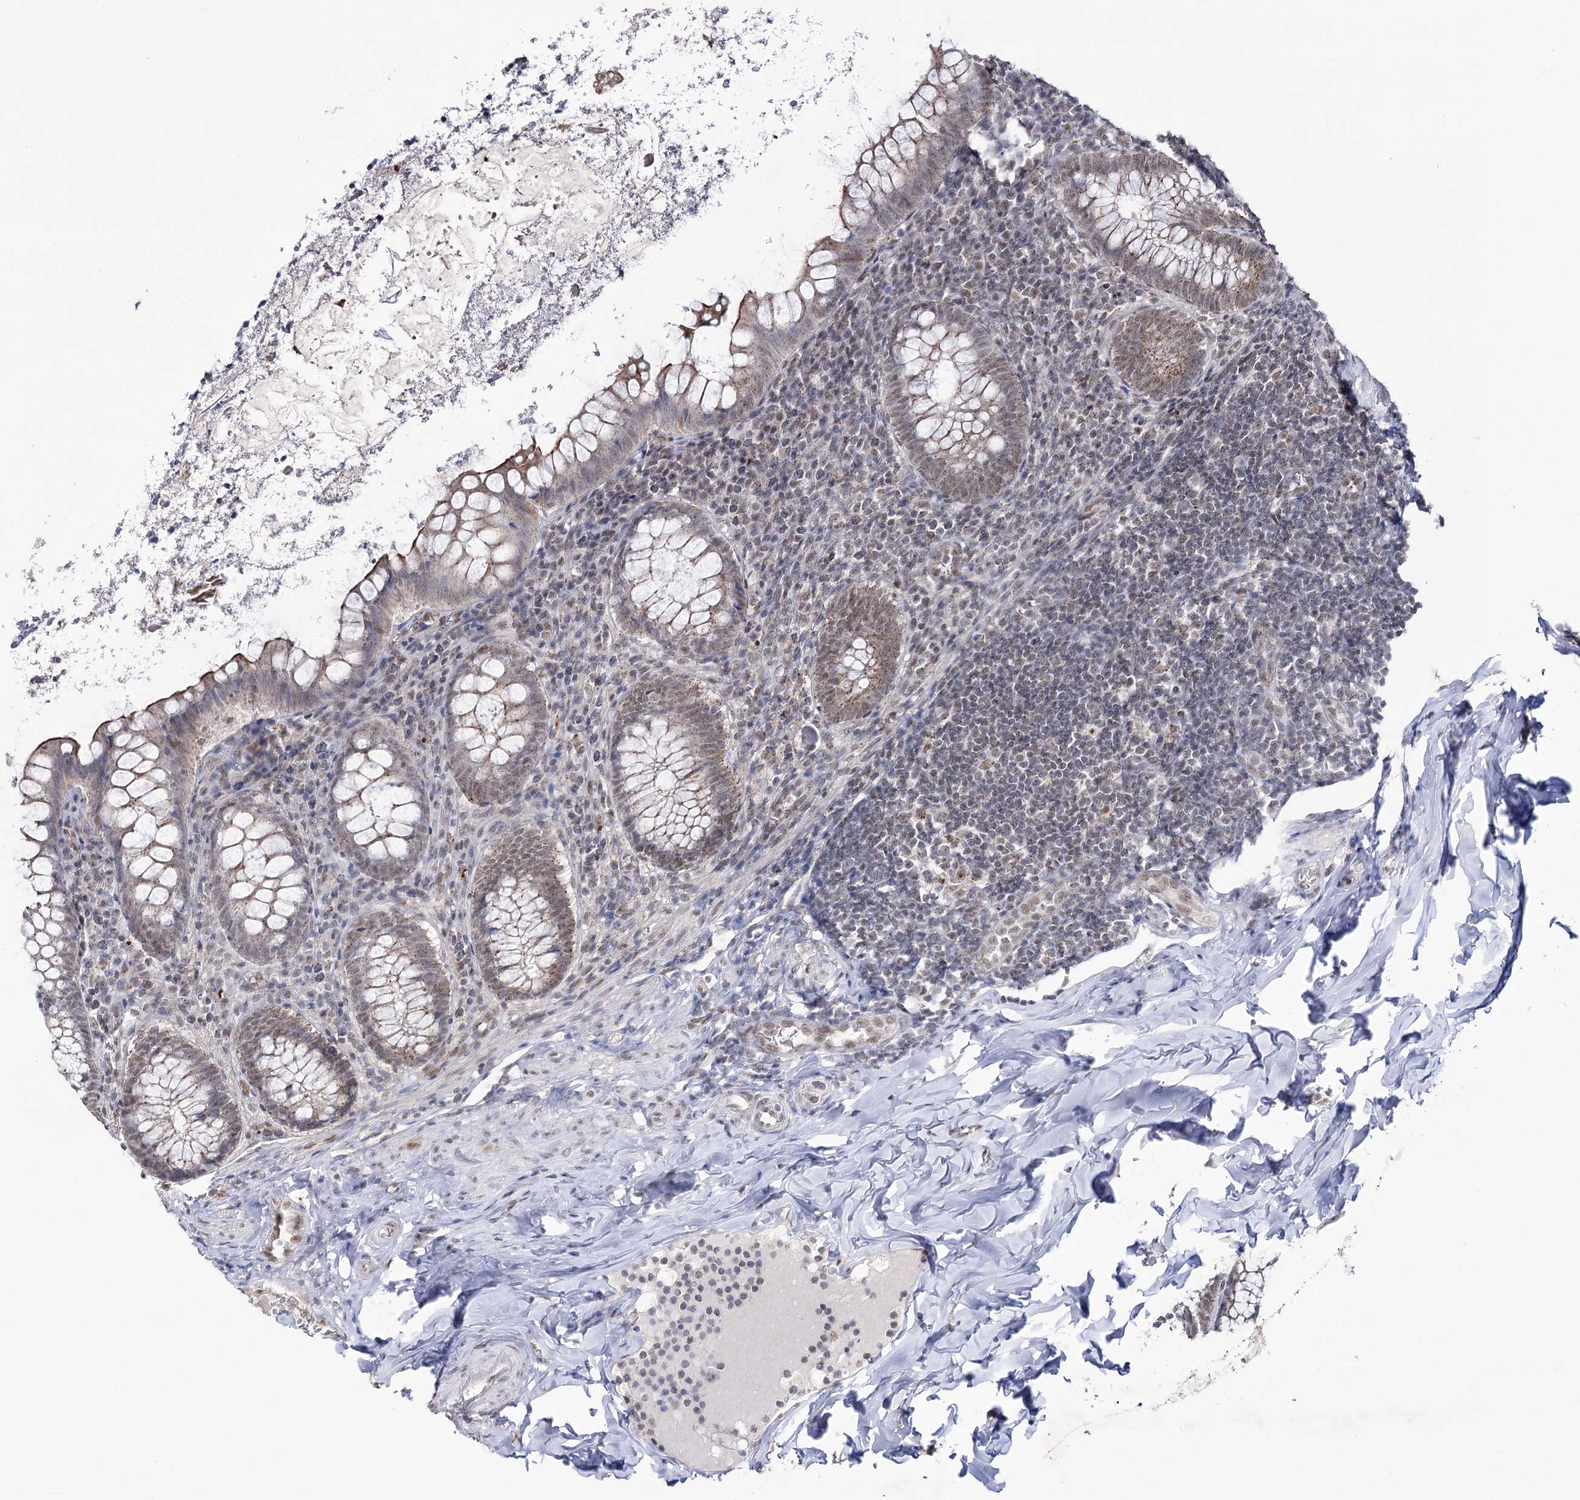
{"staining": {"intensity": "moderate", "quantity": ">75%", "location": "cytoplasmic/membranous,nuclear"}, "tissue": "appendix", "cell_type": "Glandular cells", "image_type": "normal", "snomed": [{"axis": "morphology", "description": "Normal tissue, NOS"}, {"axis": "topography", "description": "Appendix"}], "caption": "A brown stain labels moderate cytoplasmic/membranous,nuclear positivity of a protein in glandular cells of unremarkable appendix. (DAB (3,3'-diaminobenzidine) IHC with brightfield microscopy, high magnification).", "gene": "VGLL4", "patient": {"sex": "female", "age": 33}}